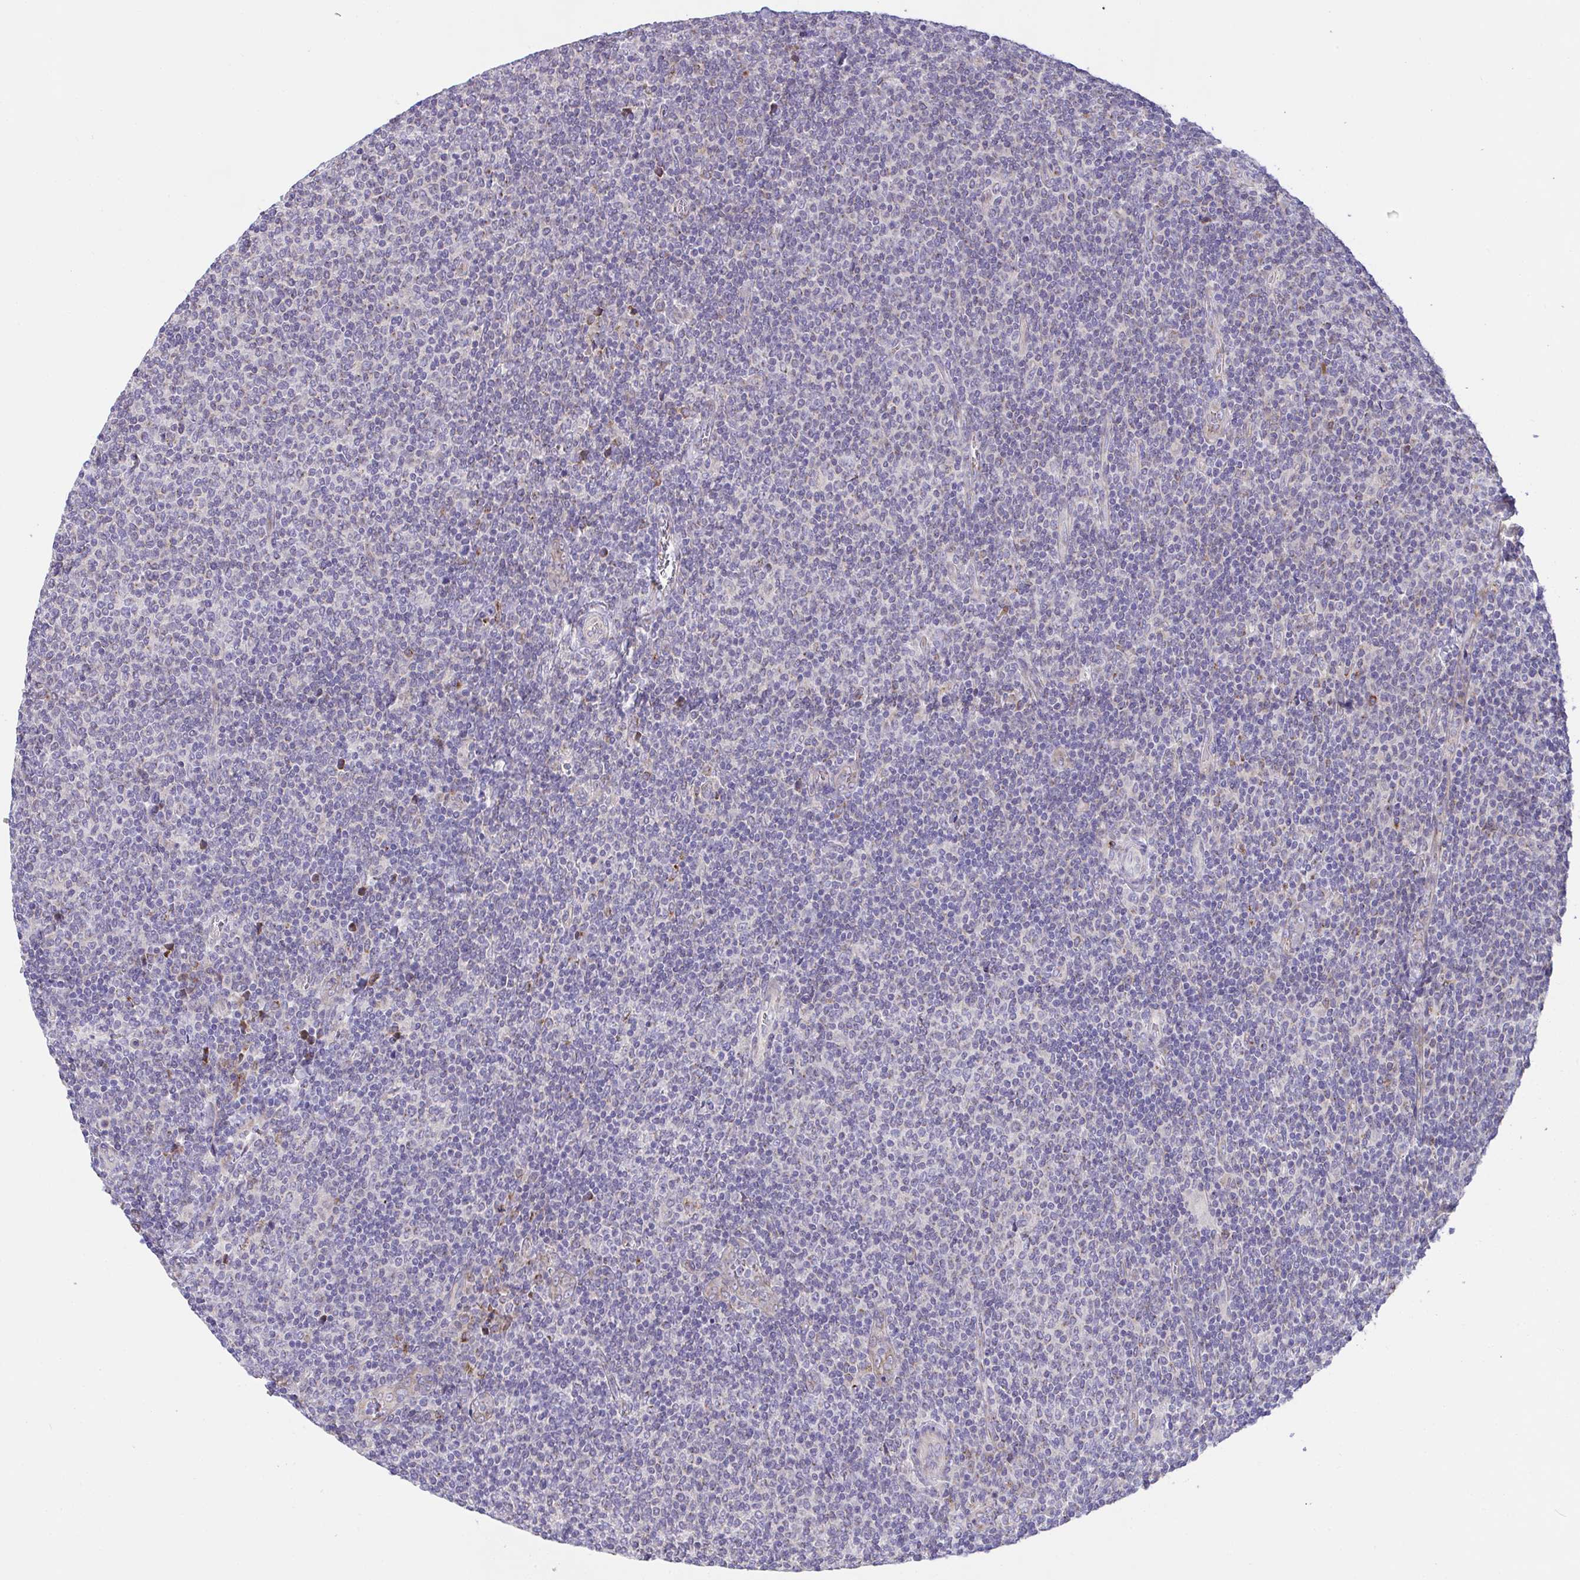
{"staining": {"intensity": "negative", "quantity": "none", "location": "none"}, "tissue": "lymphoma", "cell_type": "Tumor cells", "image_type": "cancer", "snomed": [{"axis": "morphology", "description": "Malignant lymphoma, non-Hodgkin's type, Low grade"}, {"axis": "topography", "description": "Lymph node"}], "caption": "There is no significant expression in tumor cells of lymphoma. (DAB (3,3'-diaminobenzidine) immunohistochemistry, high magnification).", "gene": "MIA3", "patient": {"sex": "male", "age": 52}}